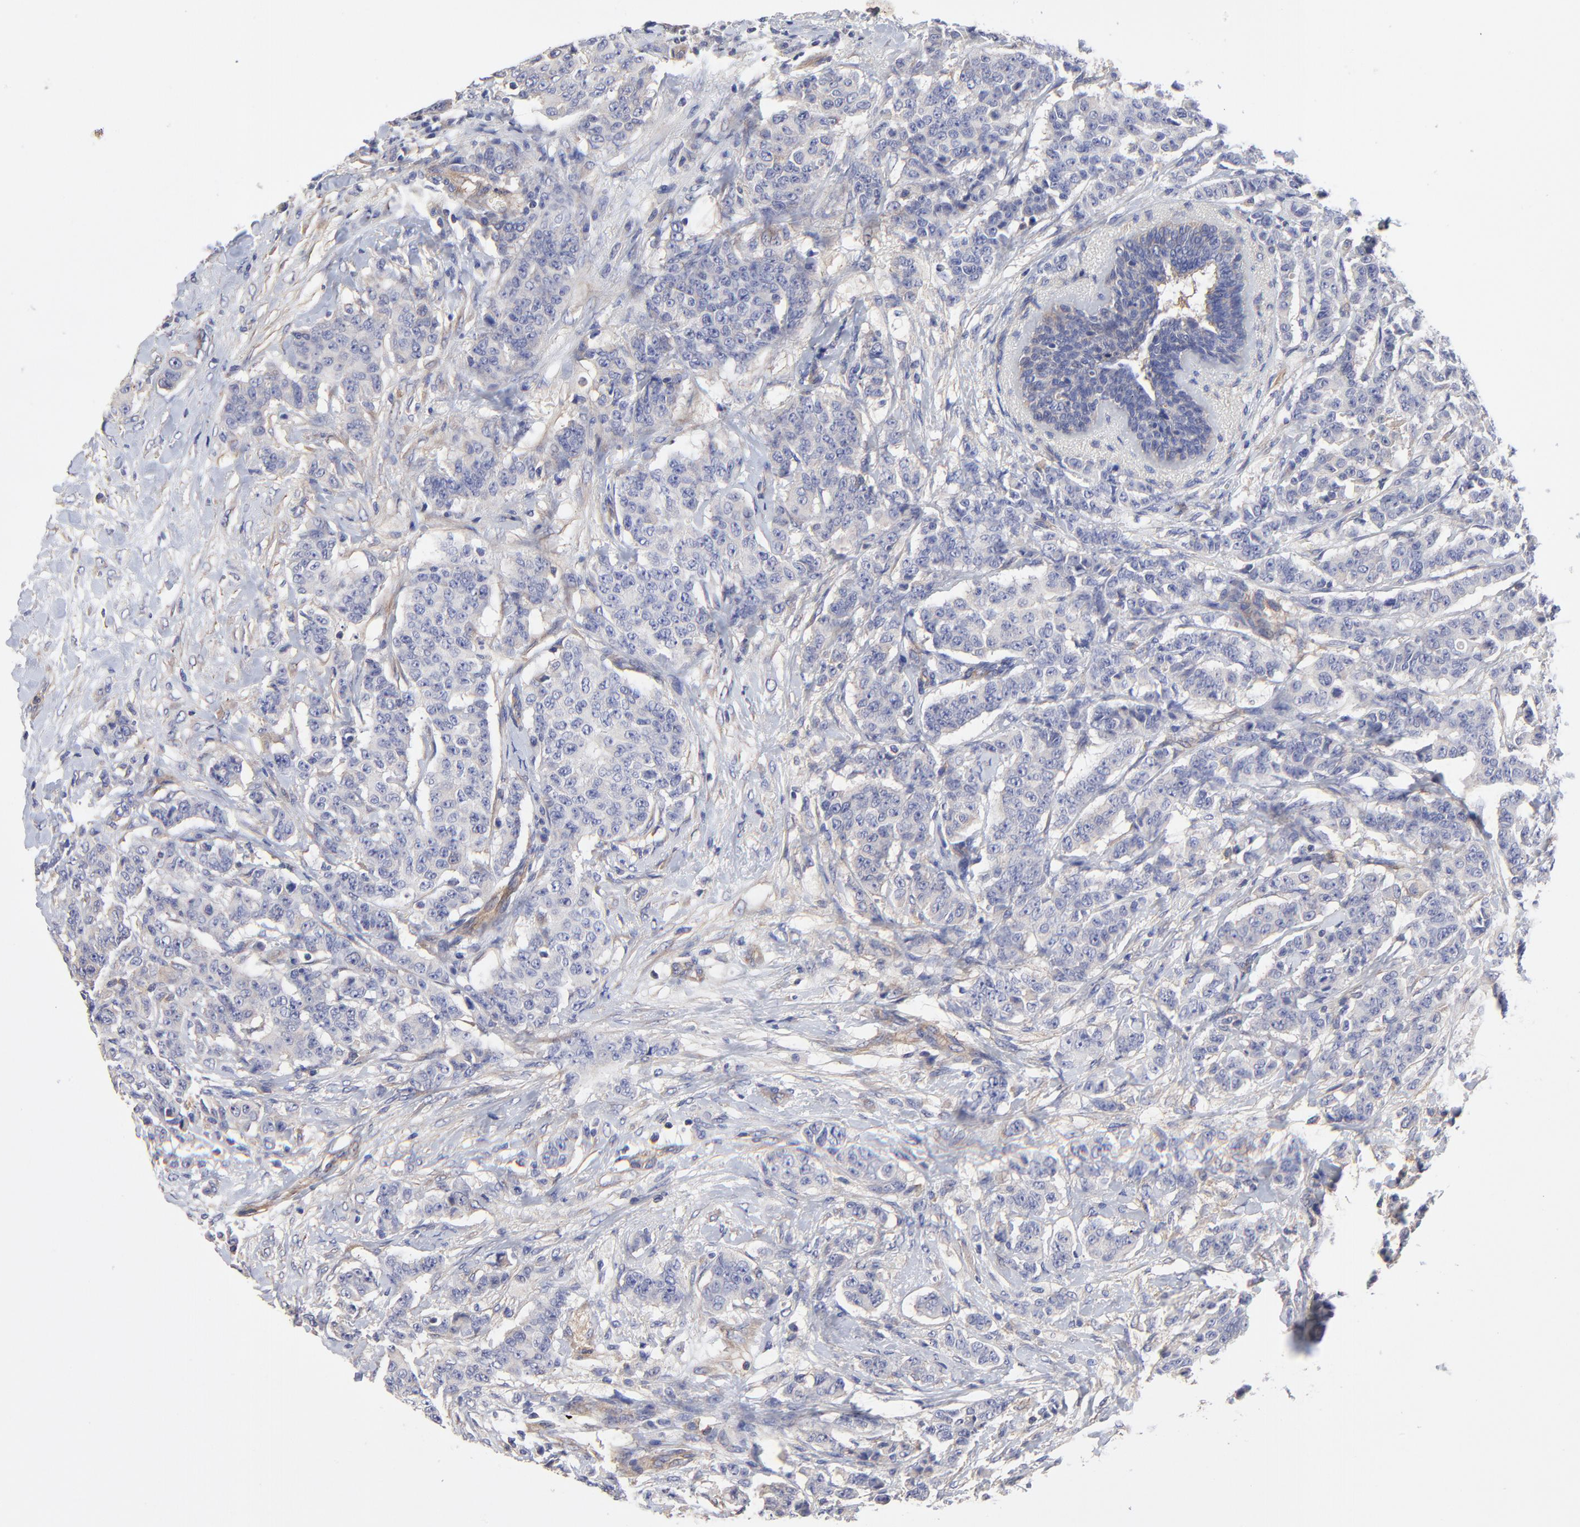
{"staining": {"intensity": "weak", "quantity": "<25%", "location": "cytoplasmic/membranous"}, "tissue": "breast cancer", "cell_type": "Tumor cells", "image_type": "cancer", "snomed": [{"axis": "morphology", "description": "Duct carcinoma"}, {"axis": "topography", "description": "Breast"}], "caption": "The immunohistochemistry (IHC) histopathology image has no significant staining in tumor cells of infiltrating ductal carcinoma (breast) tissue.", "gene": "SULF2", "patient": {"sex": "female", "age": 40}}